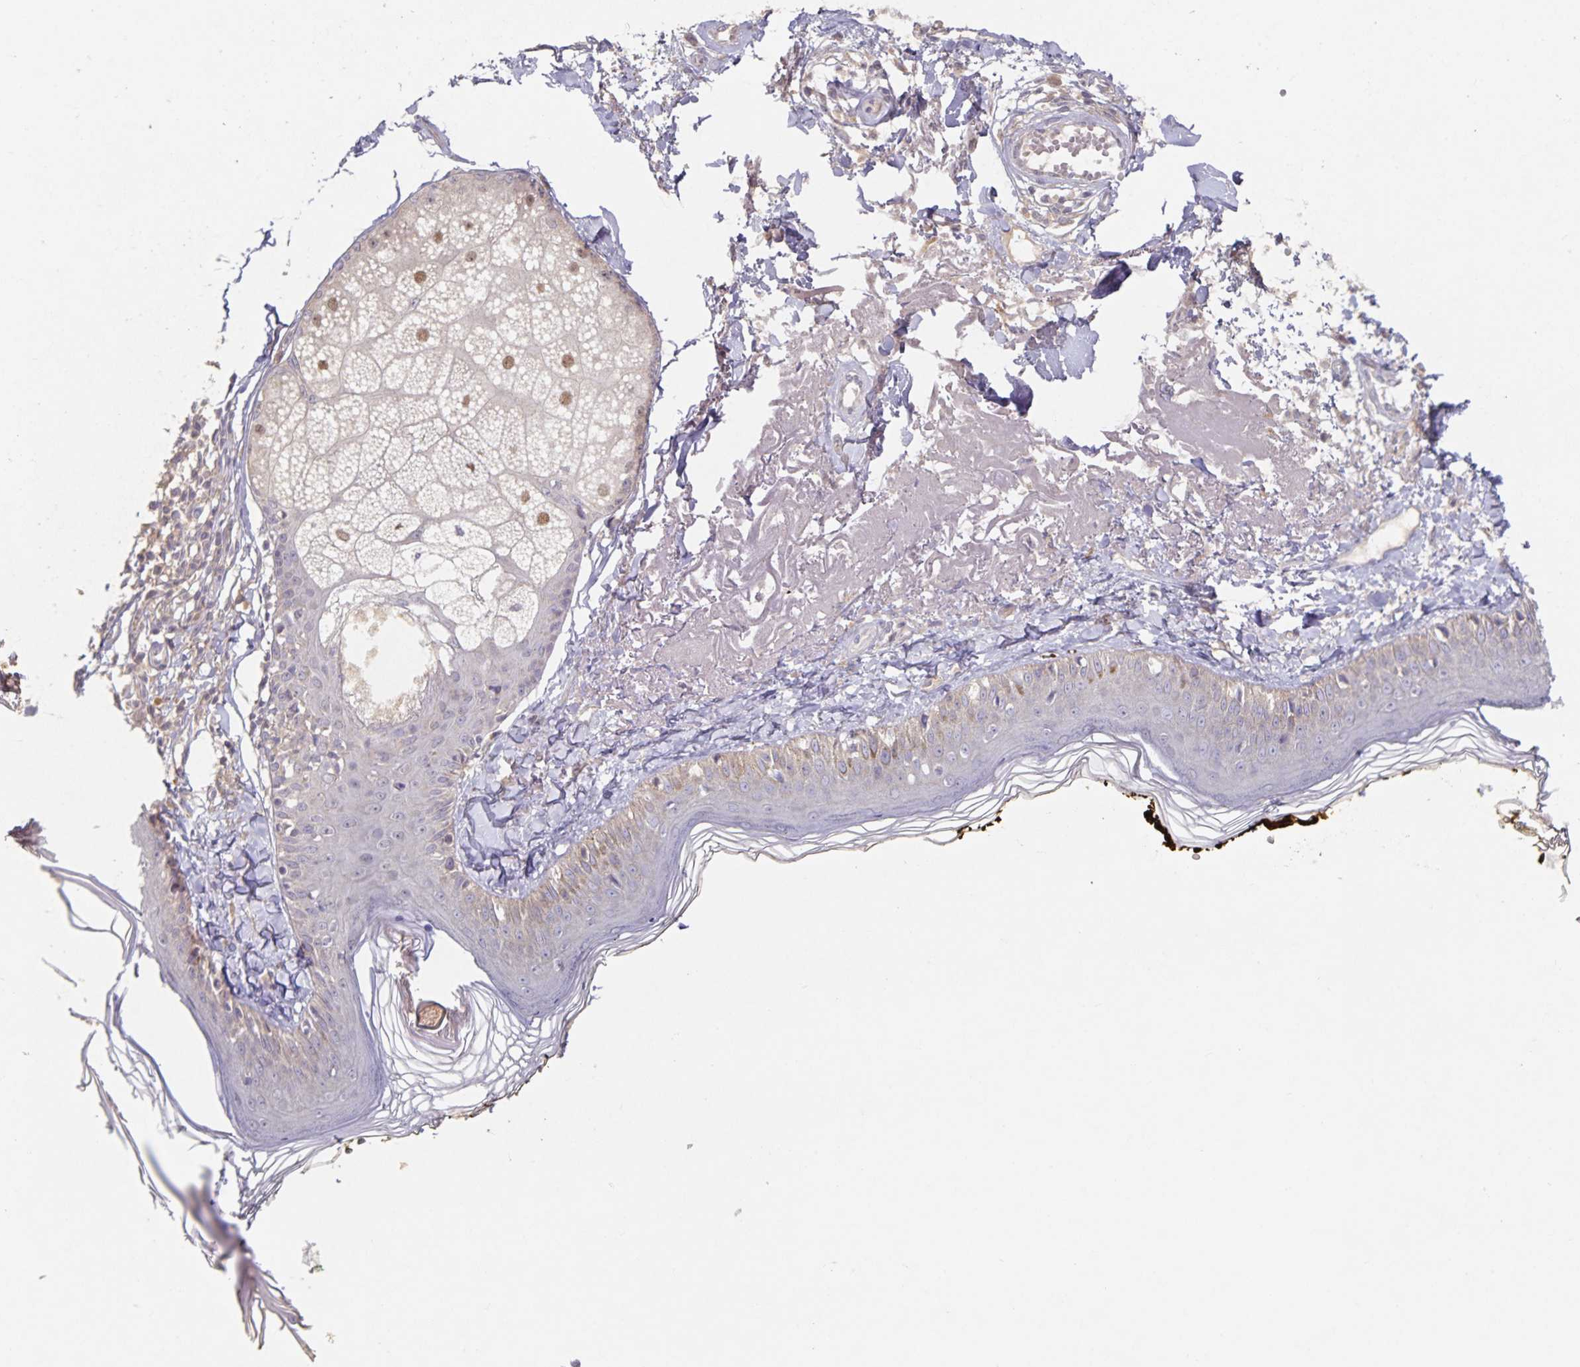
{"staining": {"intensity": "negative", "quantity": "none", "location": "none"}, "tissue": "skin", "cell_type": "Fibroblasts", "image_type": "normal", "snomed": [{"axis": "morphology", "description": "Normal tissue, NOS"}, {"axis": "topography", "description": "Skin"}], "caption": "Skin was stained to show a protein in brown. There is no significant staining in fibroblasts. The staining was performed using DAB to visualize the protein expression in brown, while the nuclei were stained in blue with hematoxylin (Magnification: 20x).", "gene": "HEPN1", "patient": {"sex": "male", "age": 76}}